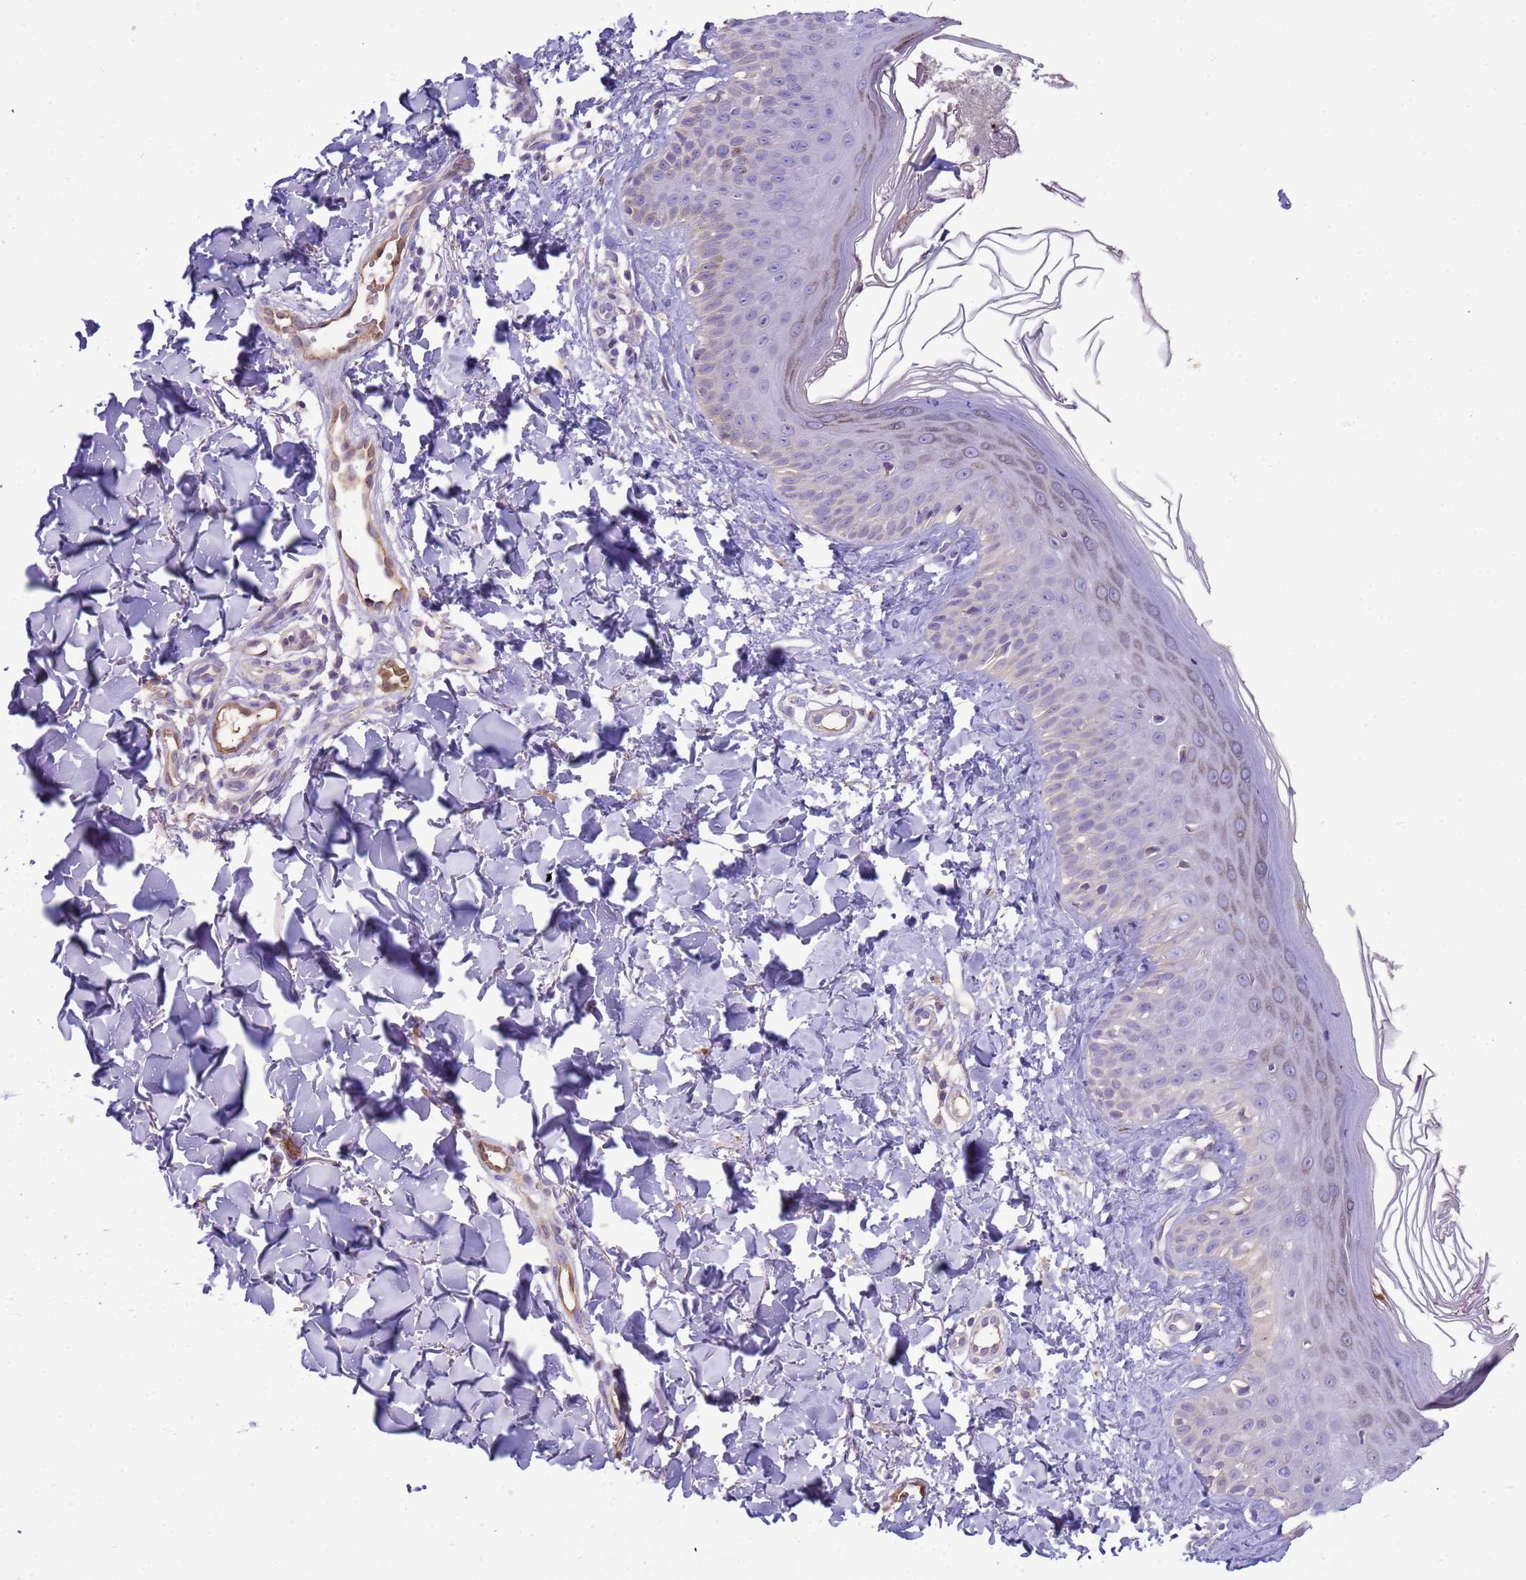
{"staining": {"intensity": "negative", "quantity": "none", "location": "none"}, "tissue": "skin", "cell_type": "Fibroblasts", "image_type": "normal", "snomed": [{"axis": "morphology", "description": "Normal tissue, NOS"}, {"axis": "topography", "description": "Skin"}], "caption": "Immunohistochemistry micrograph of benign skin: human skin stained with DAB (3,3'-diaminobenzidine) reveals no significant protein staining in fibroblasts. The staining is performed using DAB (3,3'-diaminobenzidine) brown chromogen with nuclei counter-stained in using hematoxylin.", "gene": "PLCXD3", "patient": {"sex": "male", "age": 52}}